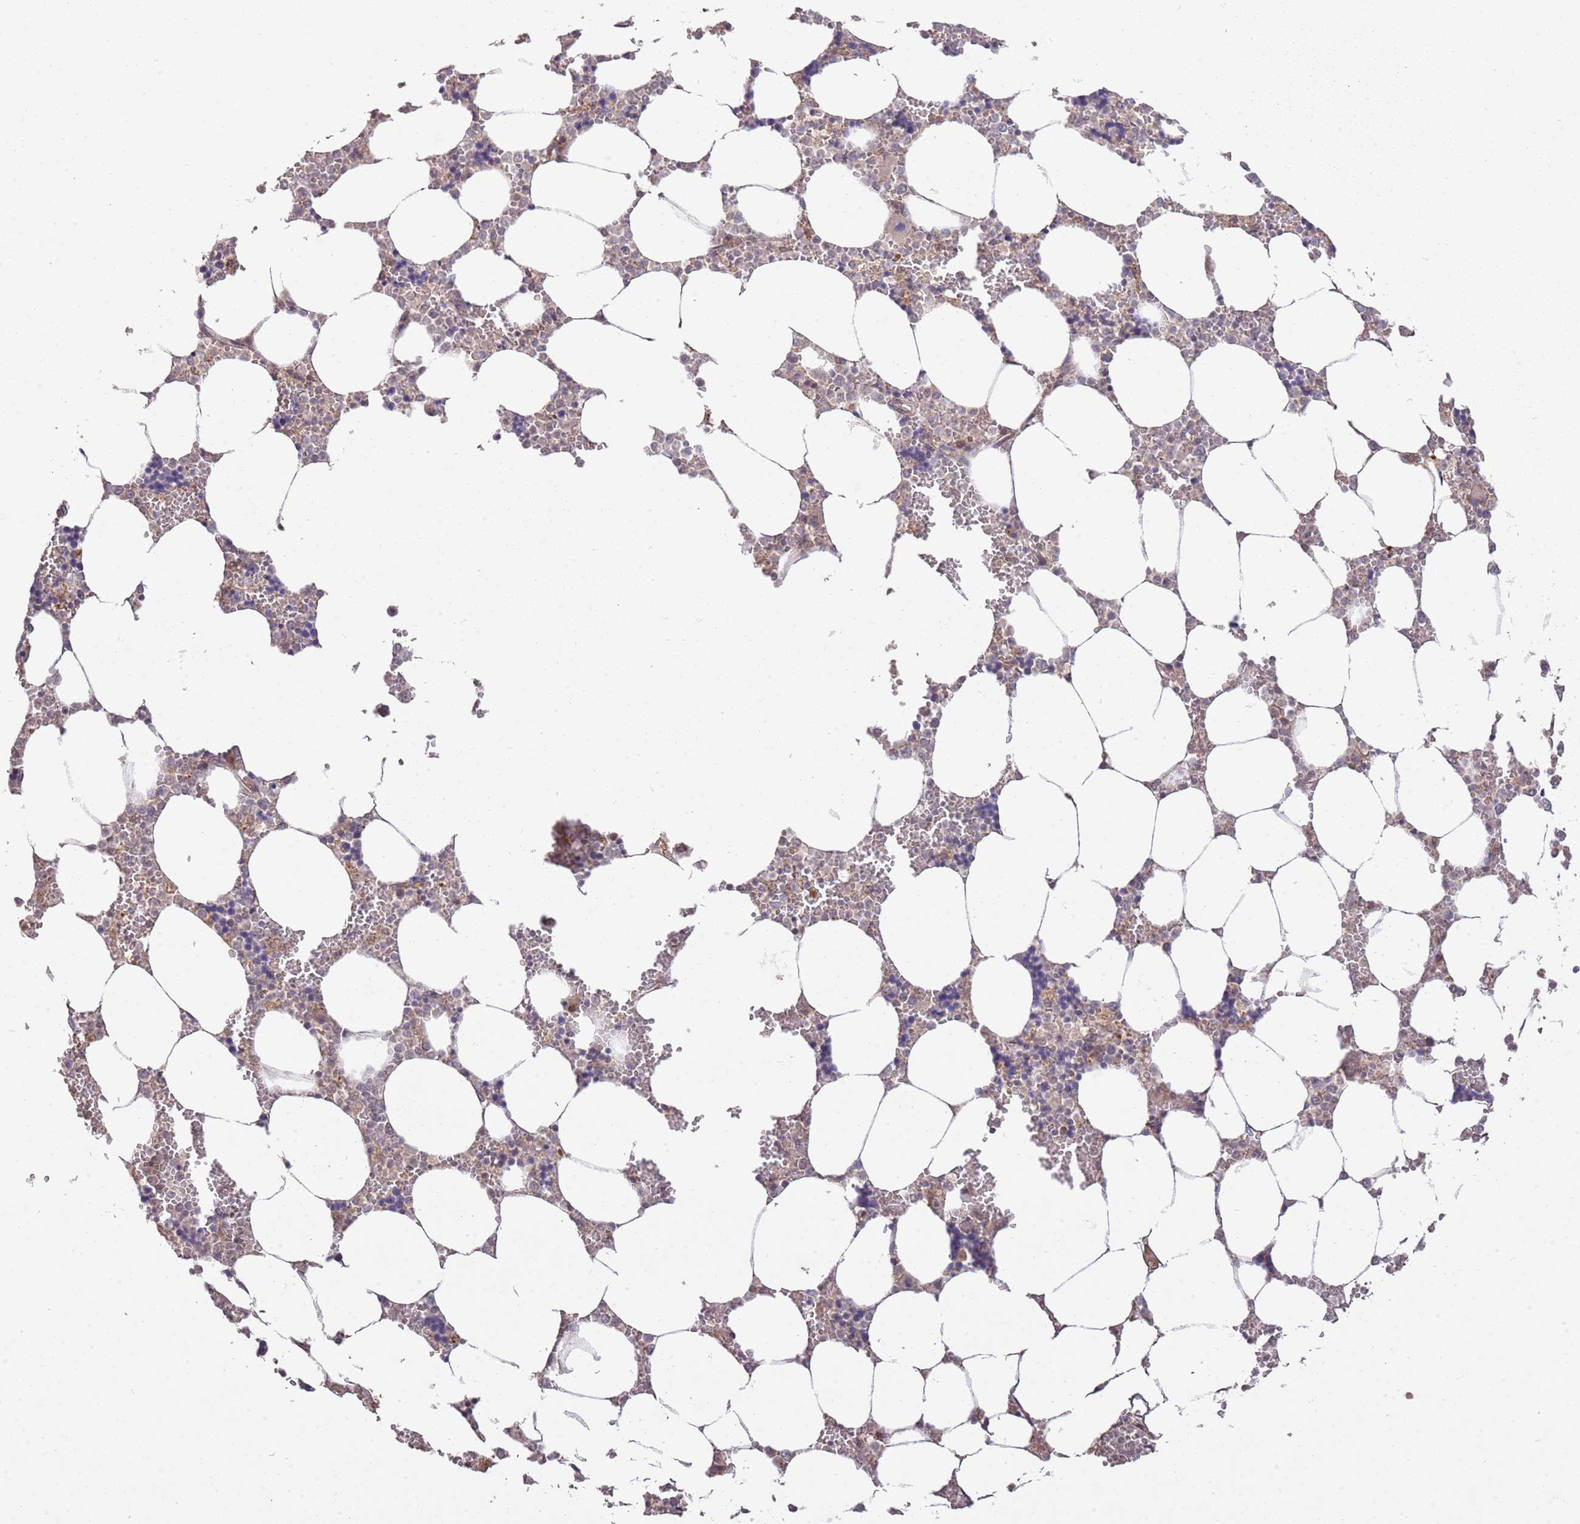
{"staining": {"intensity": "weak", "quantity": "<25%", "location": "cytoplasmic/membranous"}, "tissue": "bone marrow", "cell_type": "Hematopoietic cells", "image_type": "normal", "snomed": [{"axis": "morphology", "description": "Normal tissue, NOS"}, {"axis": "topography", "description": "Bone marrow"}], "caption": "Protein analysis of benign bone marrow demonstrates no significant expression in hematopoietic cells. (DAB immunohistochemistry (IHC) visualized using brightfield microscopy, high magnification).", "gene": "IVD", "patient": {"sex": "male", "age": 64}}